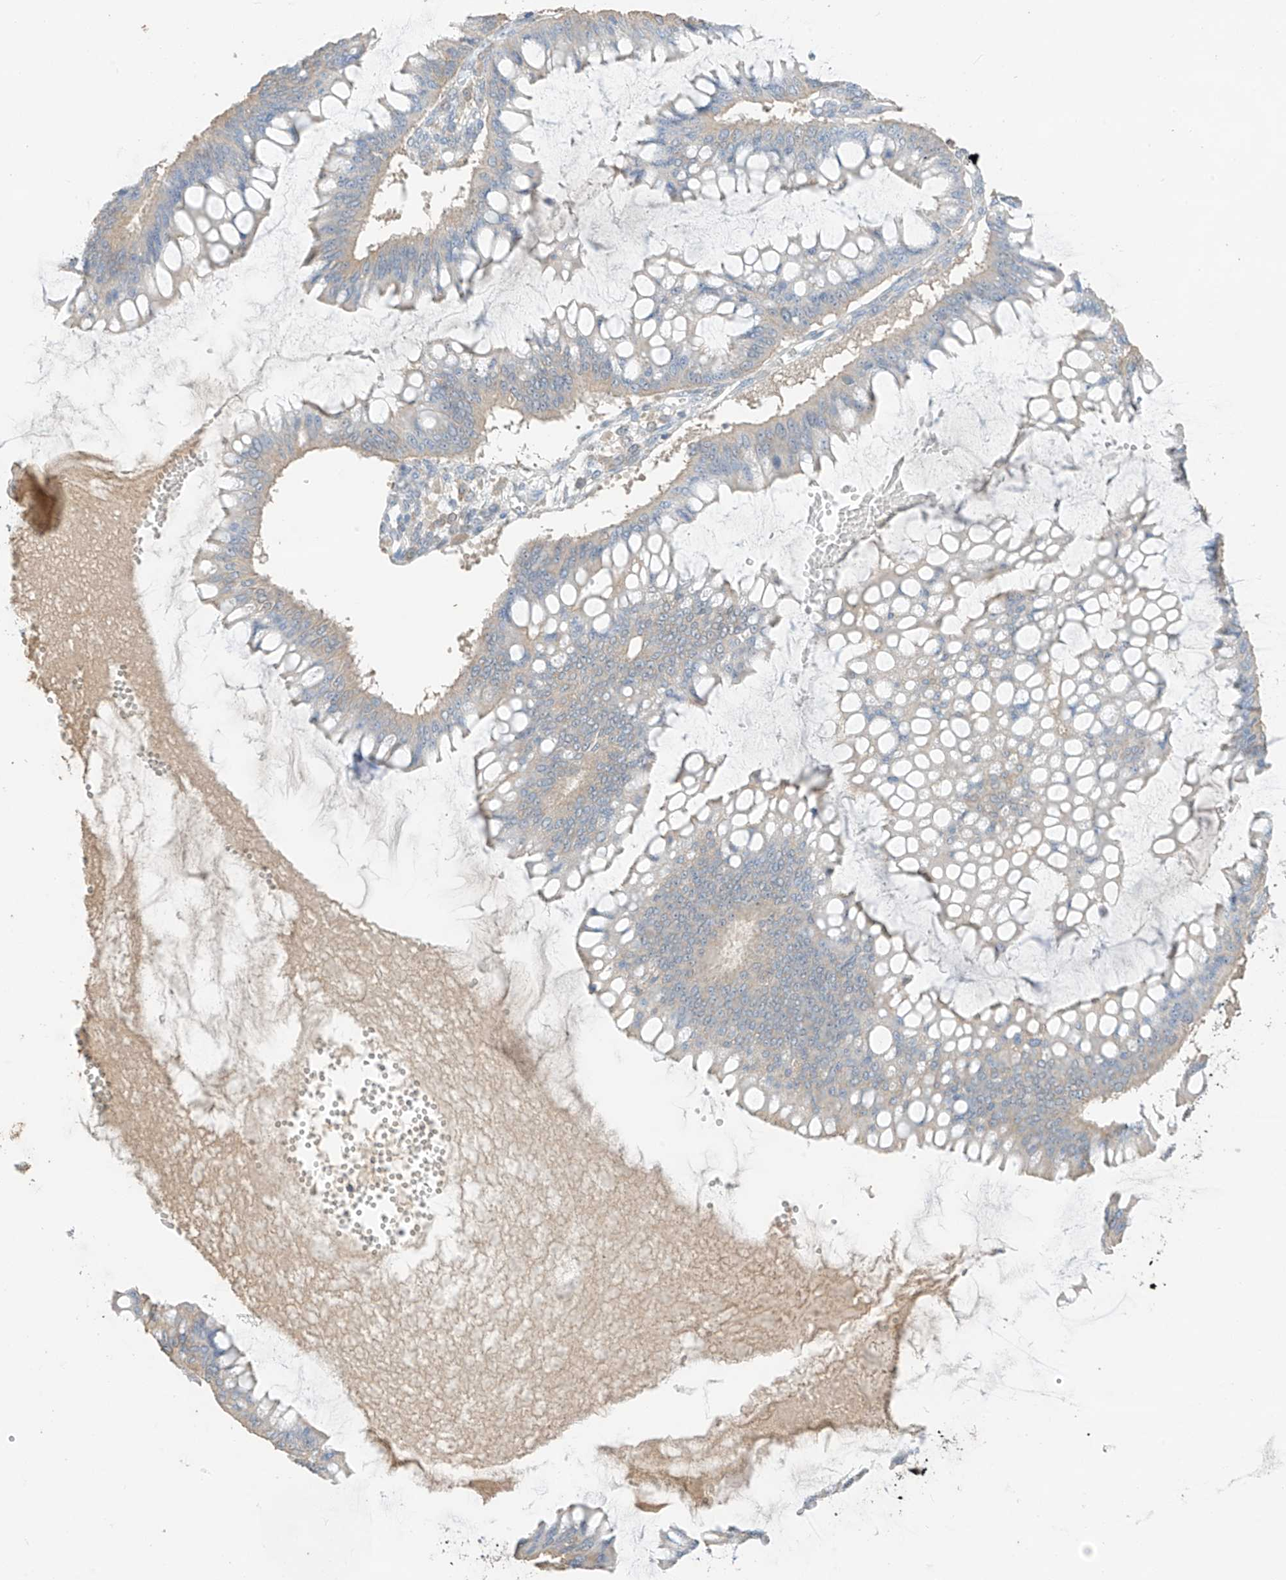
{"staining": {"intensity": "weak", "quantity": "<25%", "location": "cytoplasmic/membranous"}, "tissue": "ovarian cancer", "cell_type": "Tumor cells", "image_type": "cancer", "snomed": [{"axis": "morphology", "description": "Cystadenocarcinoma, mucinous, NOS"}, {"axis": "topography", "description": "Ovary"}], "caption": "A histopathology image of human mucinous cystadenocarcinoma (ovarian) is negative for staining in tumor cells.", "gene": "CAPN13", "patient": {"sex": "female", "age": 73}}